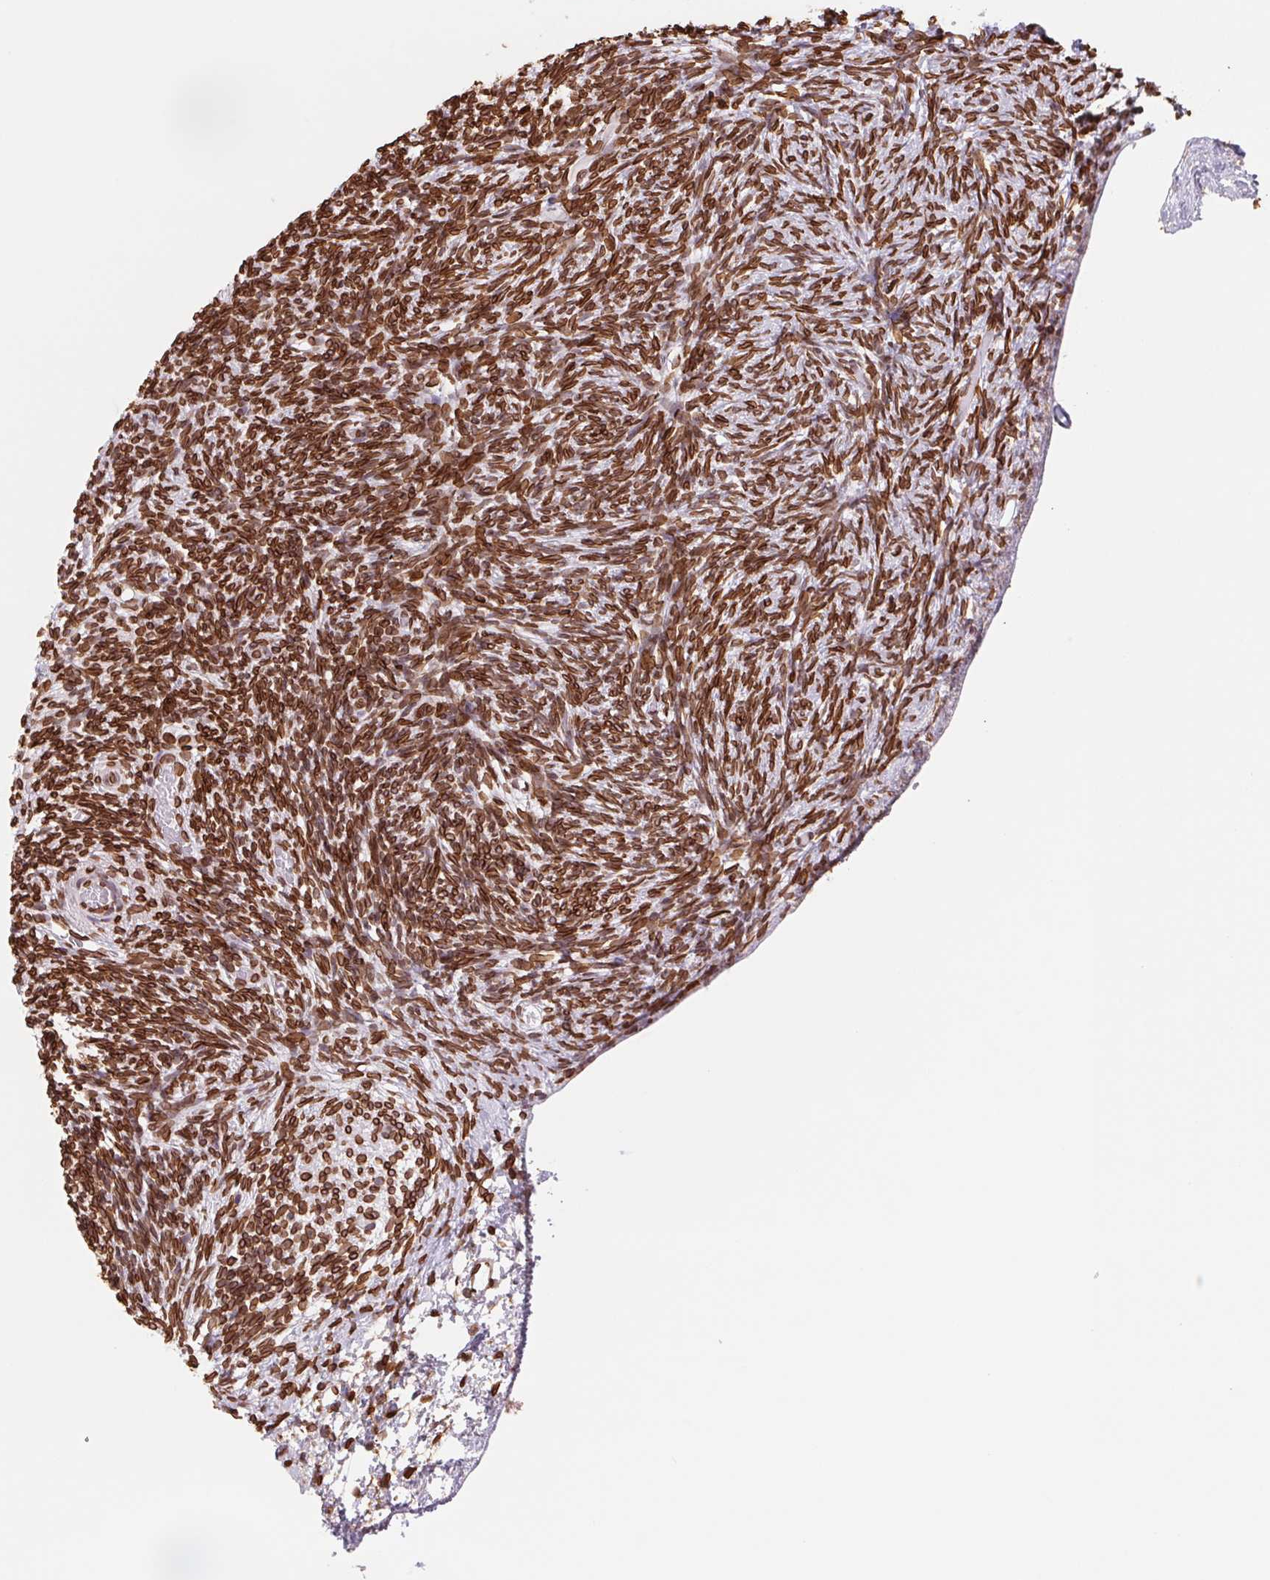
{"staining": {"intensity": "moderate", "quantity": ">75%", "location": "cytoplasmic/membranous,nuclear"}, "tissue": "ovary", "cell_type": "Follicle cells", "image_type": "normal", "snomed": [{"axis": "morphology", "description": "Normal tissue, NOS"}, {"axis": "topography", "description": "Ovary"}], "caption": "Ovary was stained to show a protein in brown. There is medium levels of moderate cytoplasmic/membranous,nuclear expression in approximately >75% of follicle cells.", "gene": "LMNB2", "patient": {"sex": "female", "age": 39}}